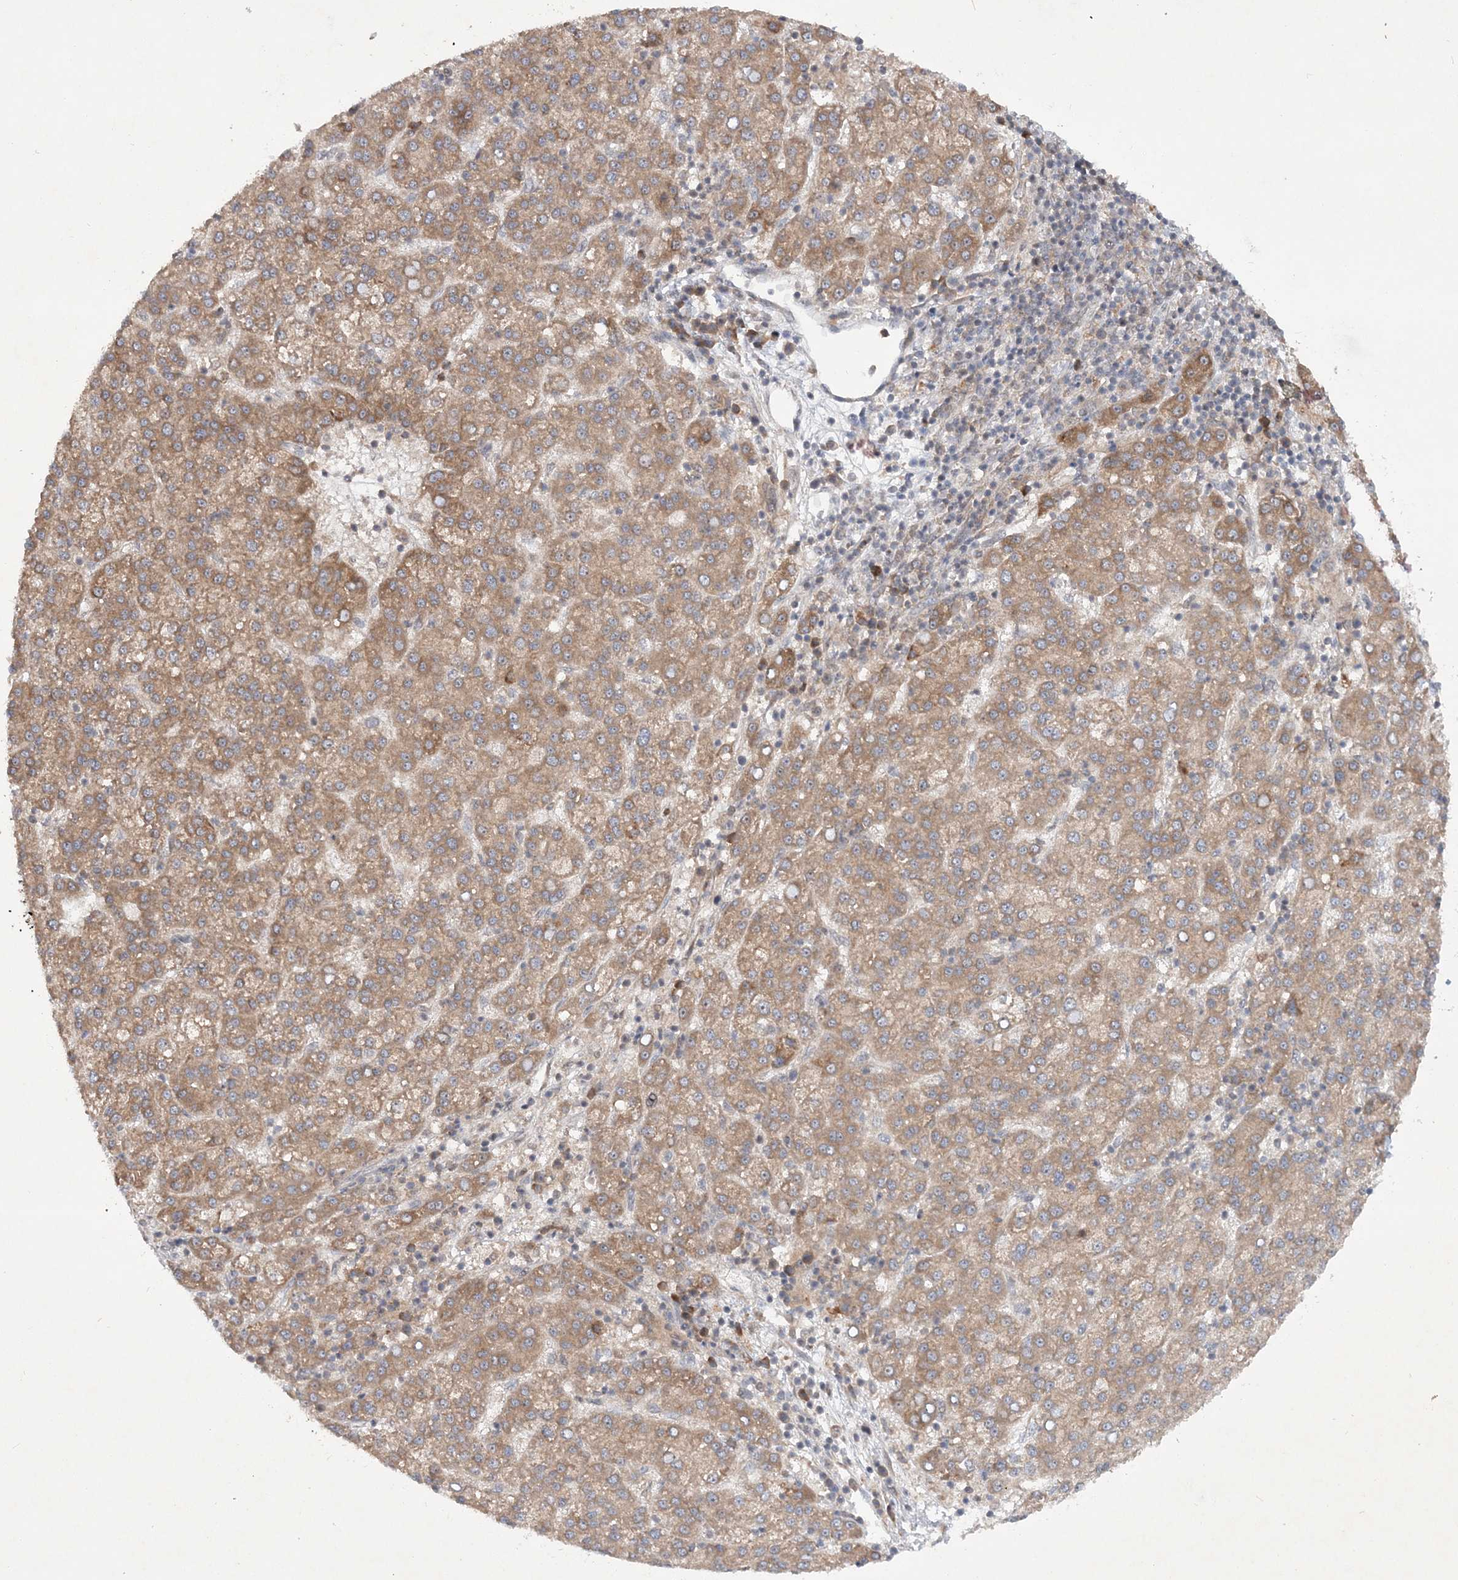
{"staining": {"intensity": "moderate", "quantity": ">75%", "location": "cytoplasmic/membranous"}, "tissue": "liver cancer", "cell_type": "Tumor cells", "image_type": "cancer", "snomed": [{"axis": "morphology", "description": "Carcinoma, Hepatocellular, NOS"}, {"axis": "topography", "description": "Liver"}], "caption": "This micrograph displays hepatocellular carcinoma (liver) stained with immunohistochemistry (IHC) to label a protein in brown. The cytoplasmic/membranous of tumor cells show moderate positivity for the protein. Nuclei are counter-stained blue.", "gene": "UBR3", "patient": {"sex": "female", "age": 58}}